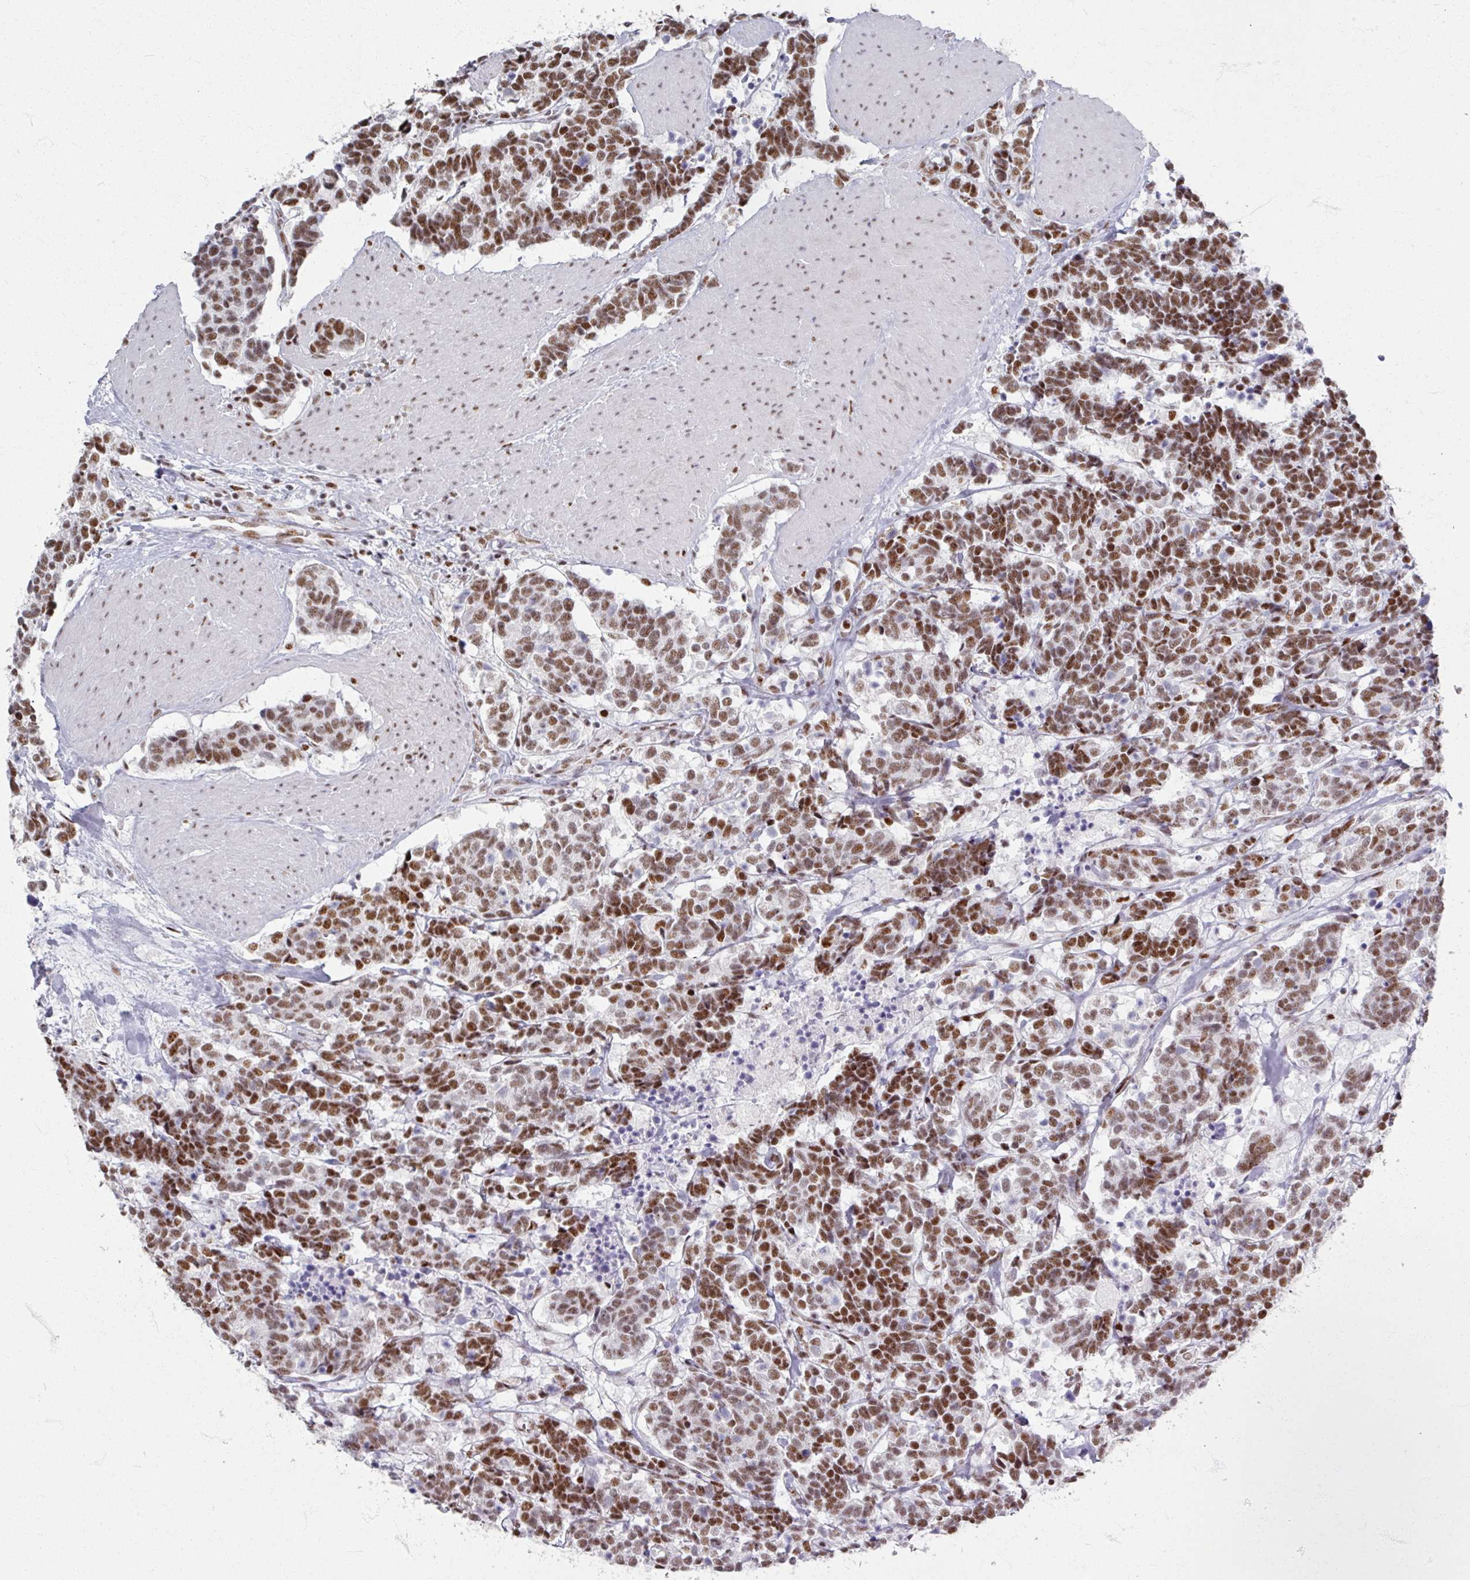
{"staining": {"intensity": "moderate", "quantity": ">75%", "location": "nuclear"}, "tissue": "carcinoid", "cell_type": "Tumor cells", "image_type": "cancer", "snomed": [{"axis": "morphology", "description": "Carcinoma, NOS"}, {"axis": "morphology", "description": "Carcinoid, malignant, NOS"}, {"axis": "topography", "description": "Urinary bladder"}], "caption": "Immunohistochemical staining of malignant carcinoid displays medium levels of moderate nuclear protein expression in approximately >75% of tumor cells. Immunohistochemistry (ihc) stains the protein in brown and the nuclei are stained blue.", "gene": "ADAR", "patient": {"sex": "male", "age": 57}}